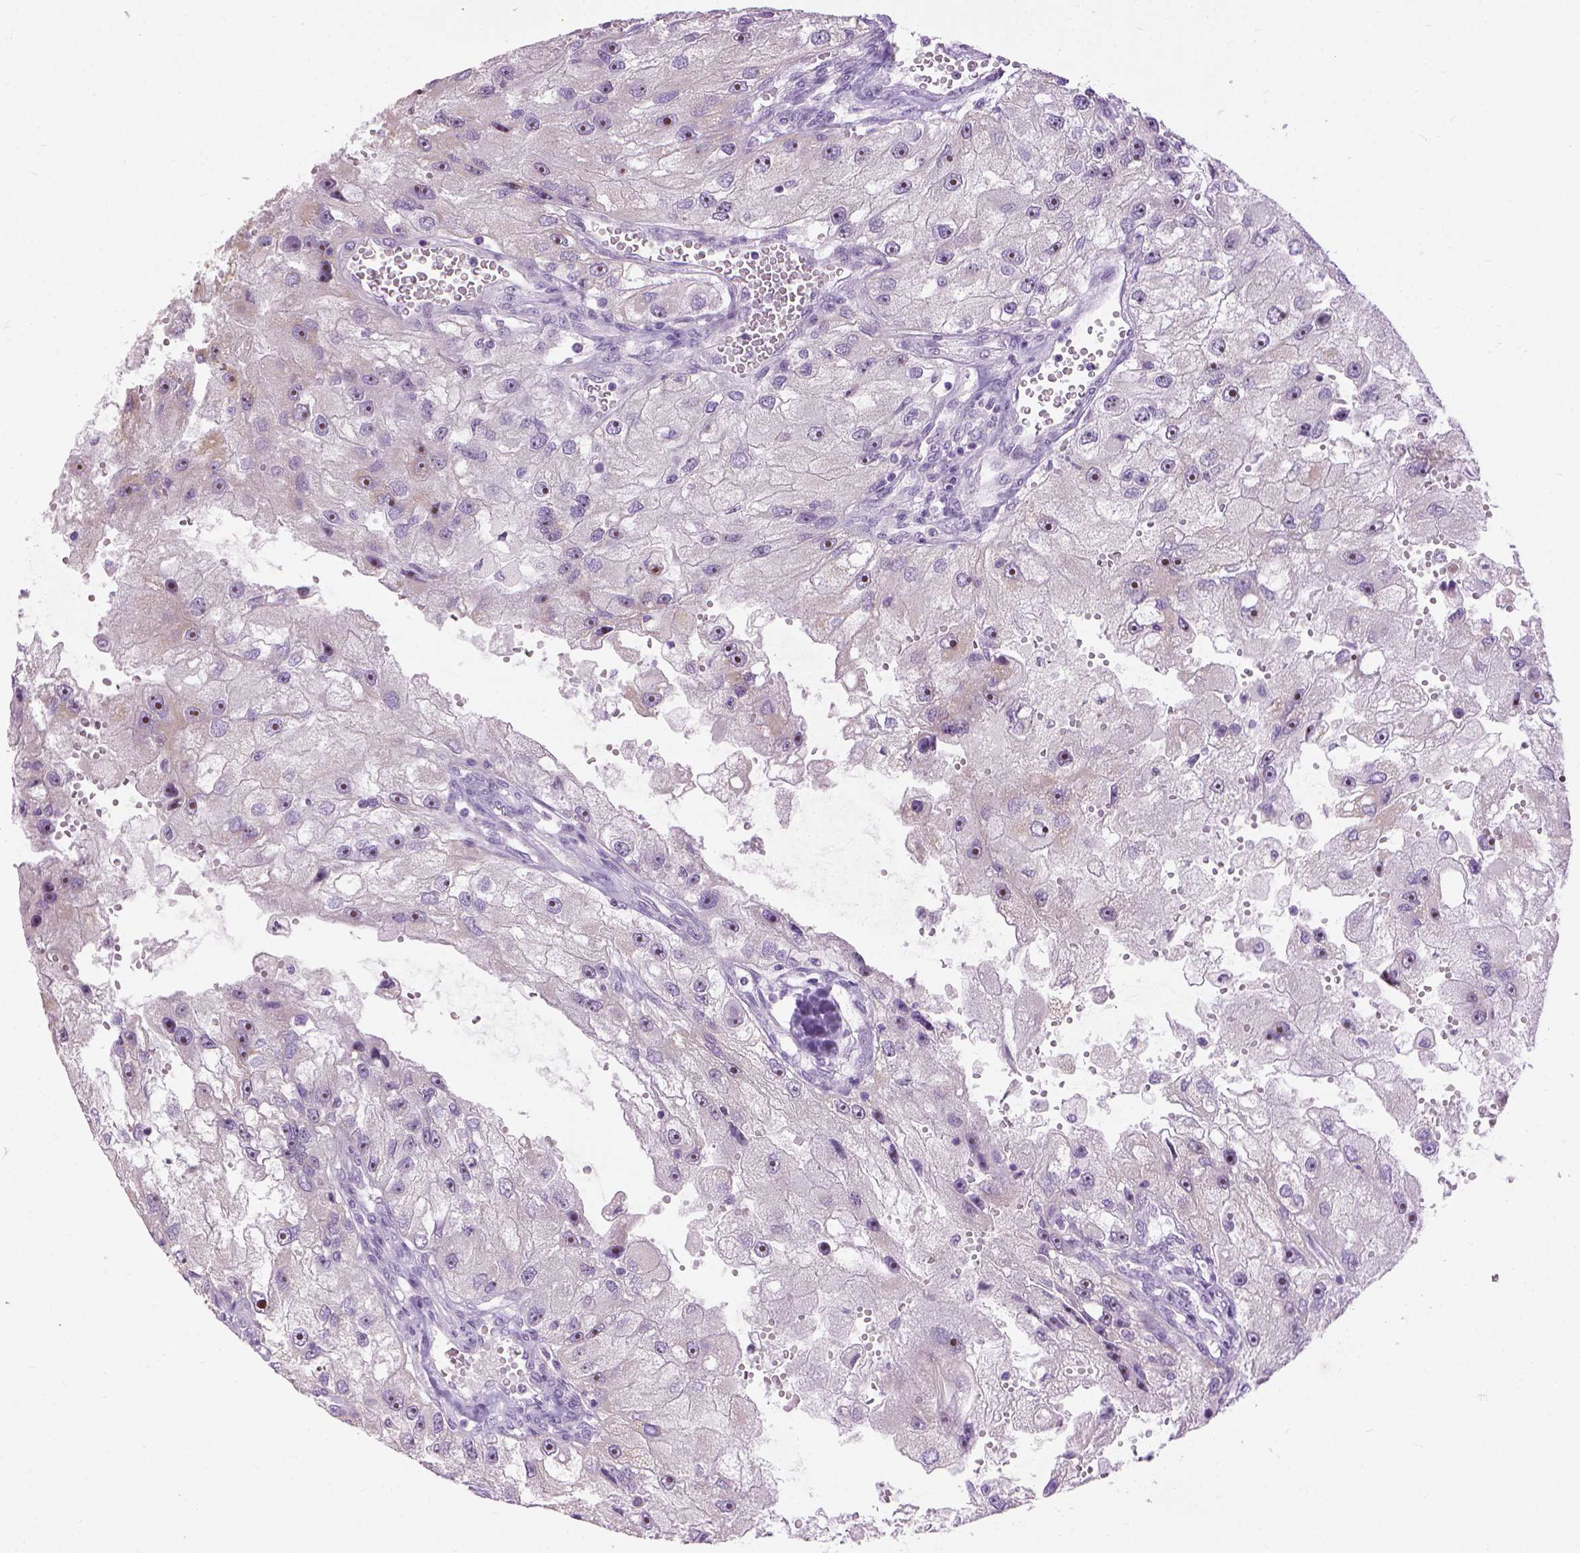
{"staining": {"intensity": "moderate", "quantity": "25%-75%", "location": "nuclear"}, "tissue": "renal cancer", "cell_type": "Tumor cells", "image_type": "cancer", "snomed": [{"axis": "morphology", "description": "Adenocarcinoma, NOS"}, {"axis": "topography", "description": "Kidney"}], "caption": "A high-resolution photomicrograph shows immunohistochemistry (IHC) staining of adenocarcinoma (renal), which shows moderate nuclear expression in about 25%-75% of tumor cells.", "gene": "UTP4", "patient": {"sex": "male", "age": 63}}